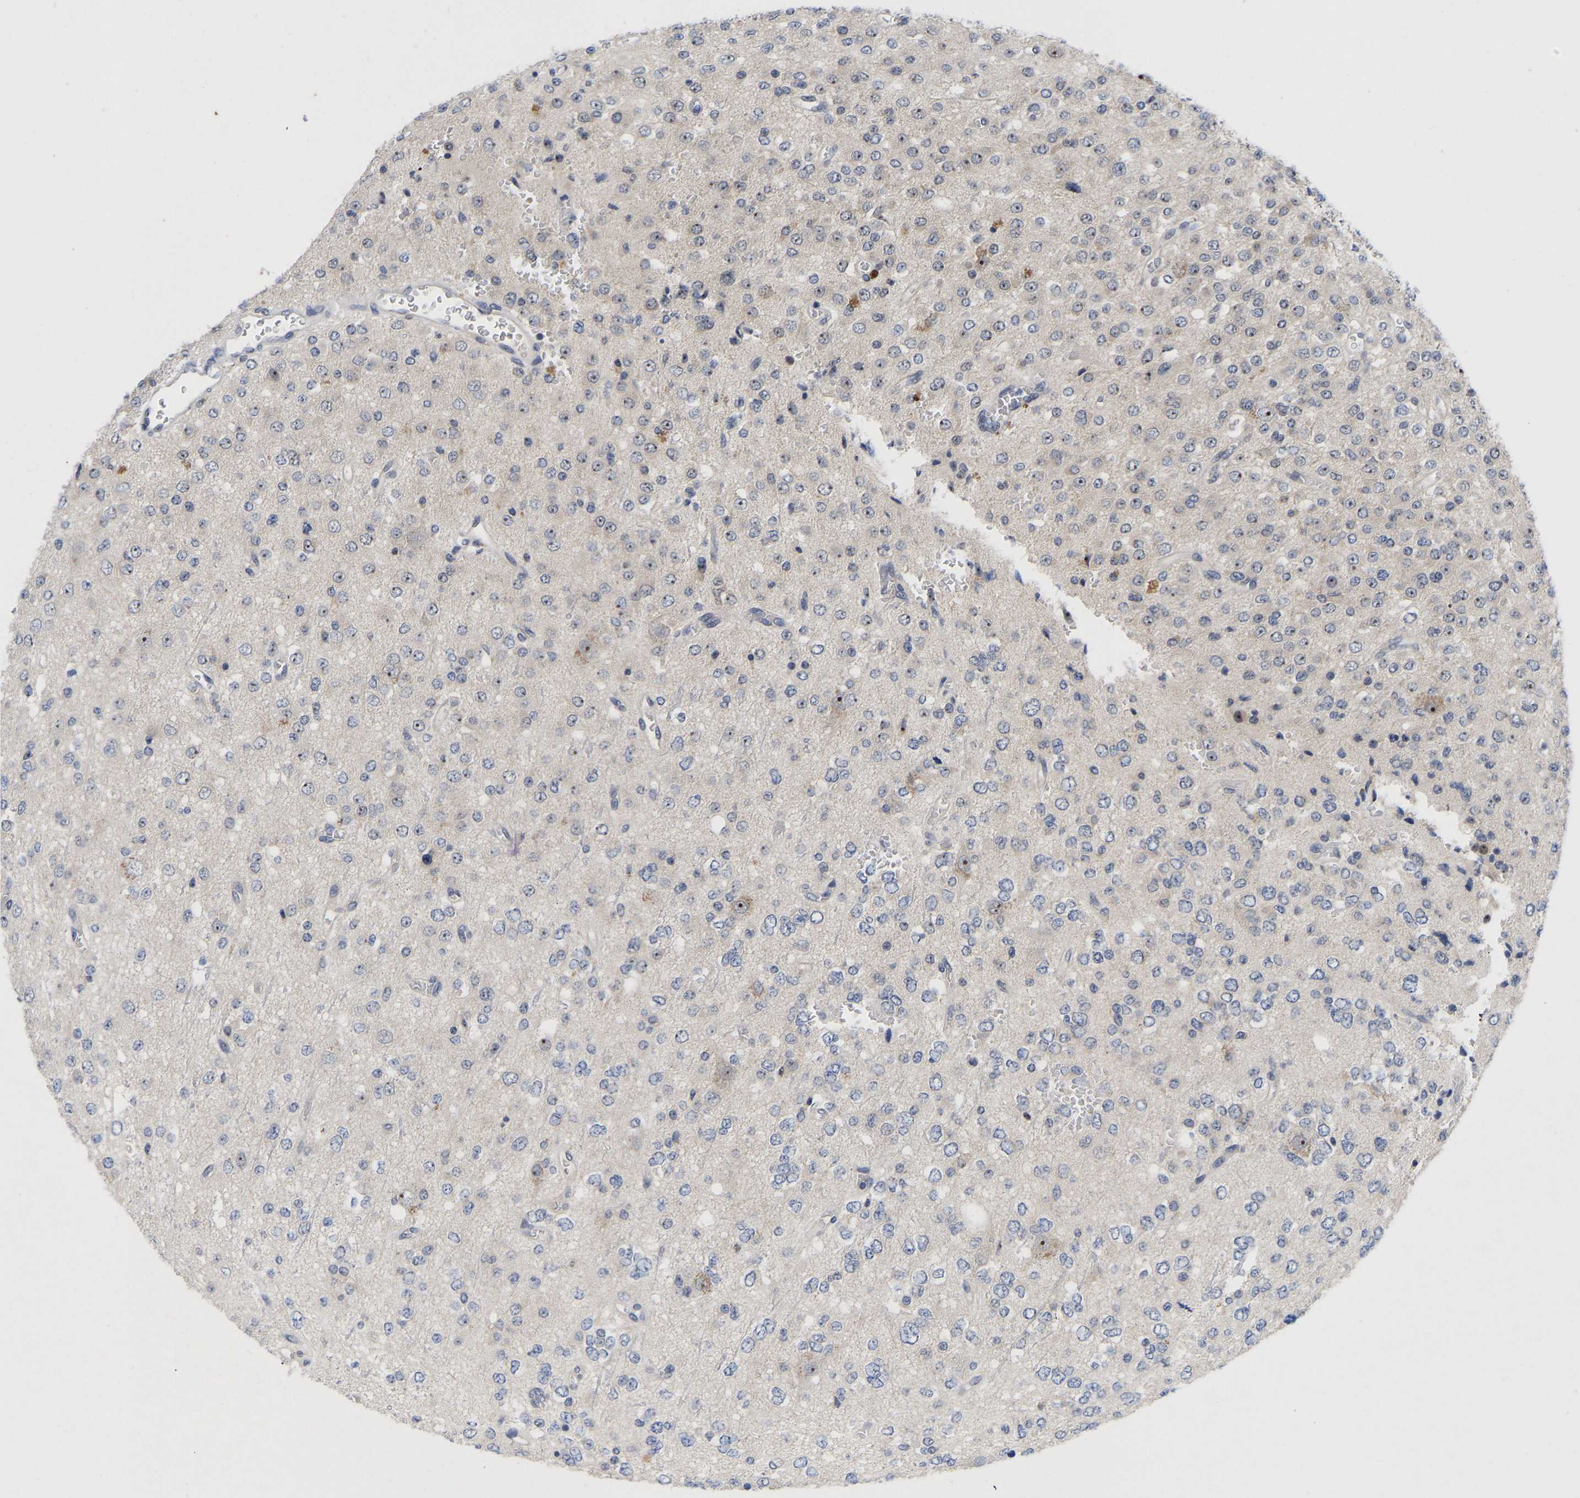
{"staining": {"intensity": "weak", "quantity": "<25%", "location": "nuclear"}, "tissue": "glioma", "cell_type": "Tumor cells", "image_type": "cancer", "snomed": [{"axis": "morphology", "description": "Glioma, malignant, Low grade"}, {"axis": "topography", "description": "Brain"}], "caption": "Immunohistochemical staining of human glioma reveals no significant expression in tumor cells.", "gene": "NLE1", "patient": {"sex": "male", "age": 38}}